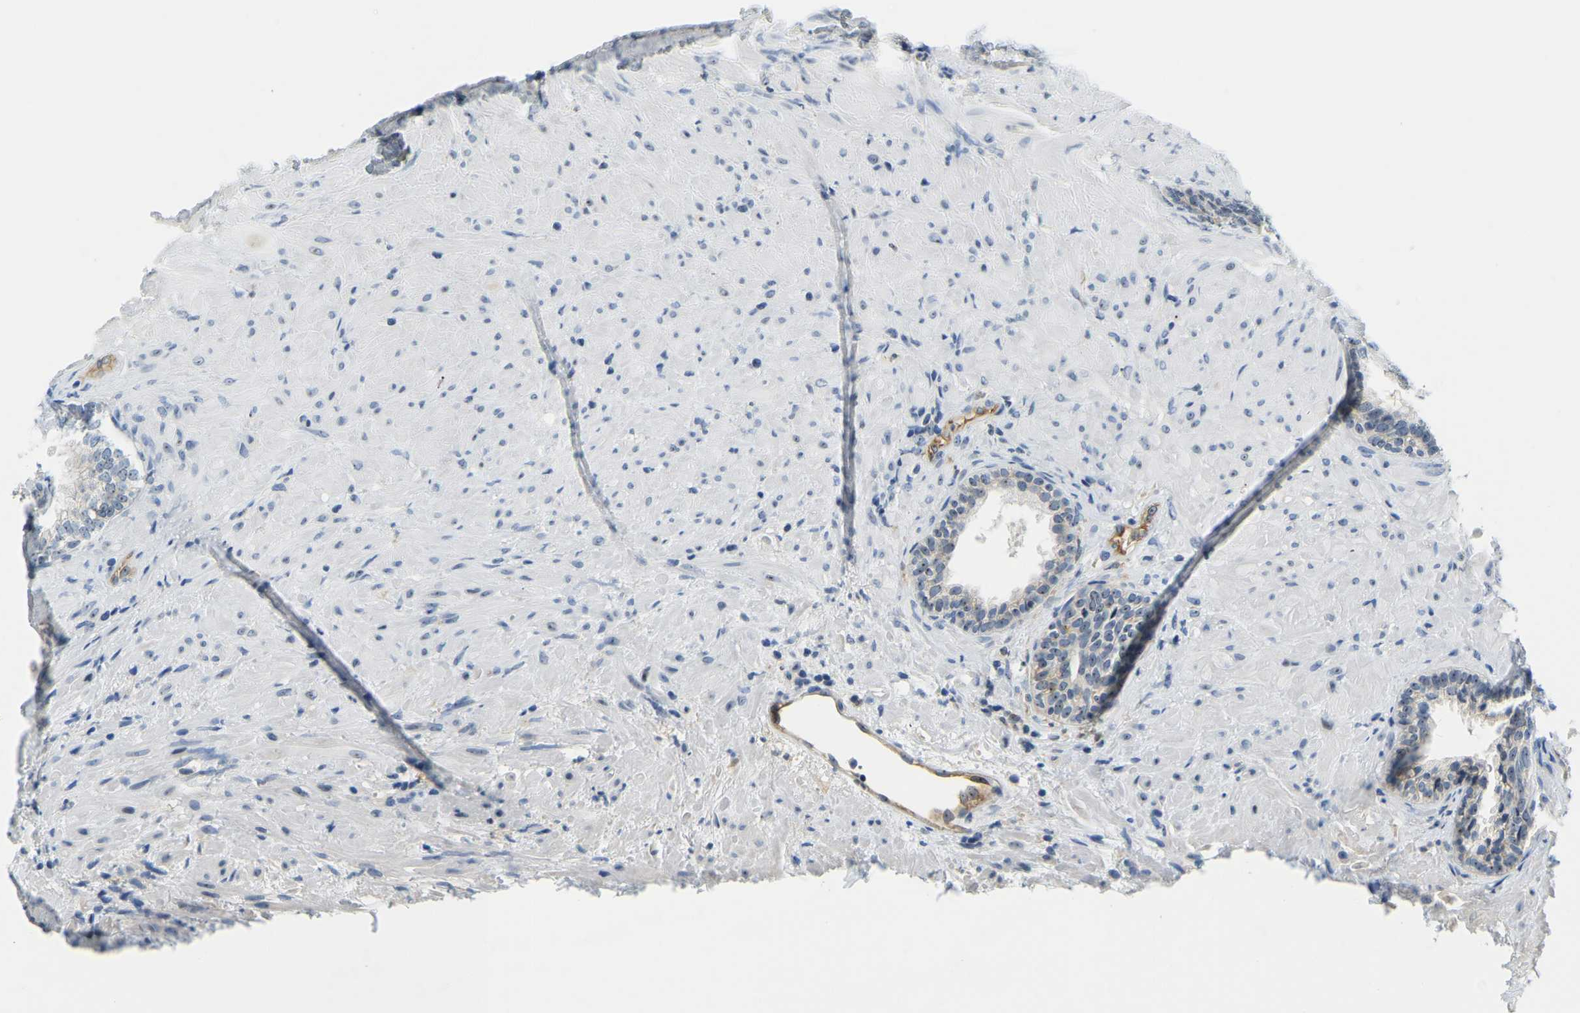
{"staining": {"intensity": "weak", "quantity": "<25%", "location": "cytoplasmic/membranous,nuclear"}, "tissue": "prostate", "cell_type": "Glandular cells", "image_type": "normal", "snomed": [{"axis": "morphology", "description": "Normal tissue, NOS"}, {"axis": "topography", "description": "Prostate"}], "caption": "This histopathology image is of benign prostate stained with immunohistochemistry (IHC) to label a protein in brown with the nuclei are counter-stained blue. There is no positivity in glandular cells.", "gene": "RRP1", "patient": {"sex": "male", "age": 76}}